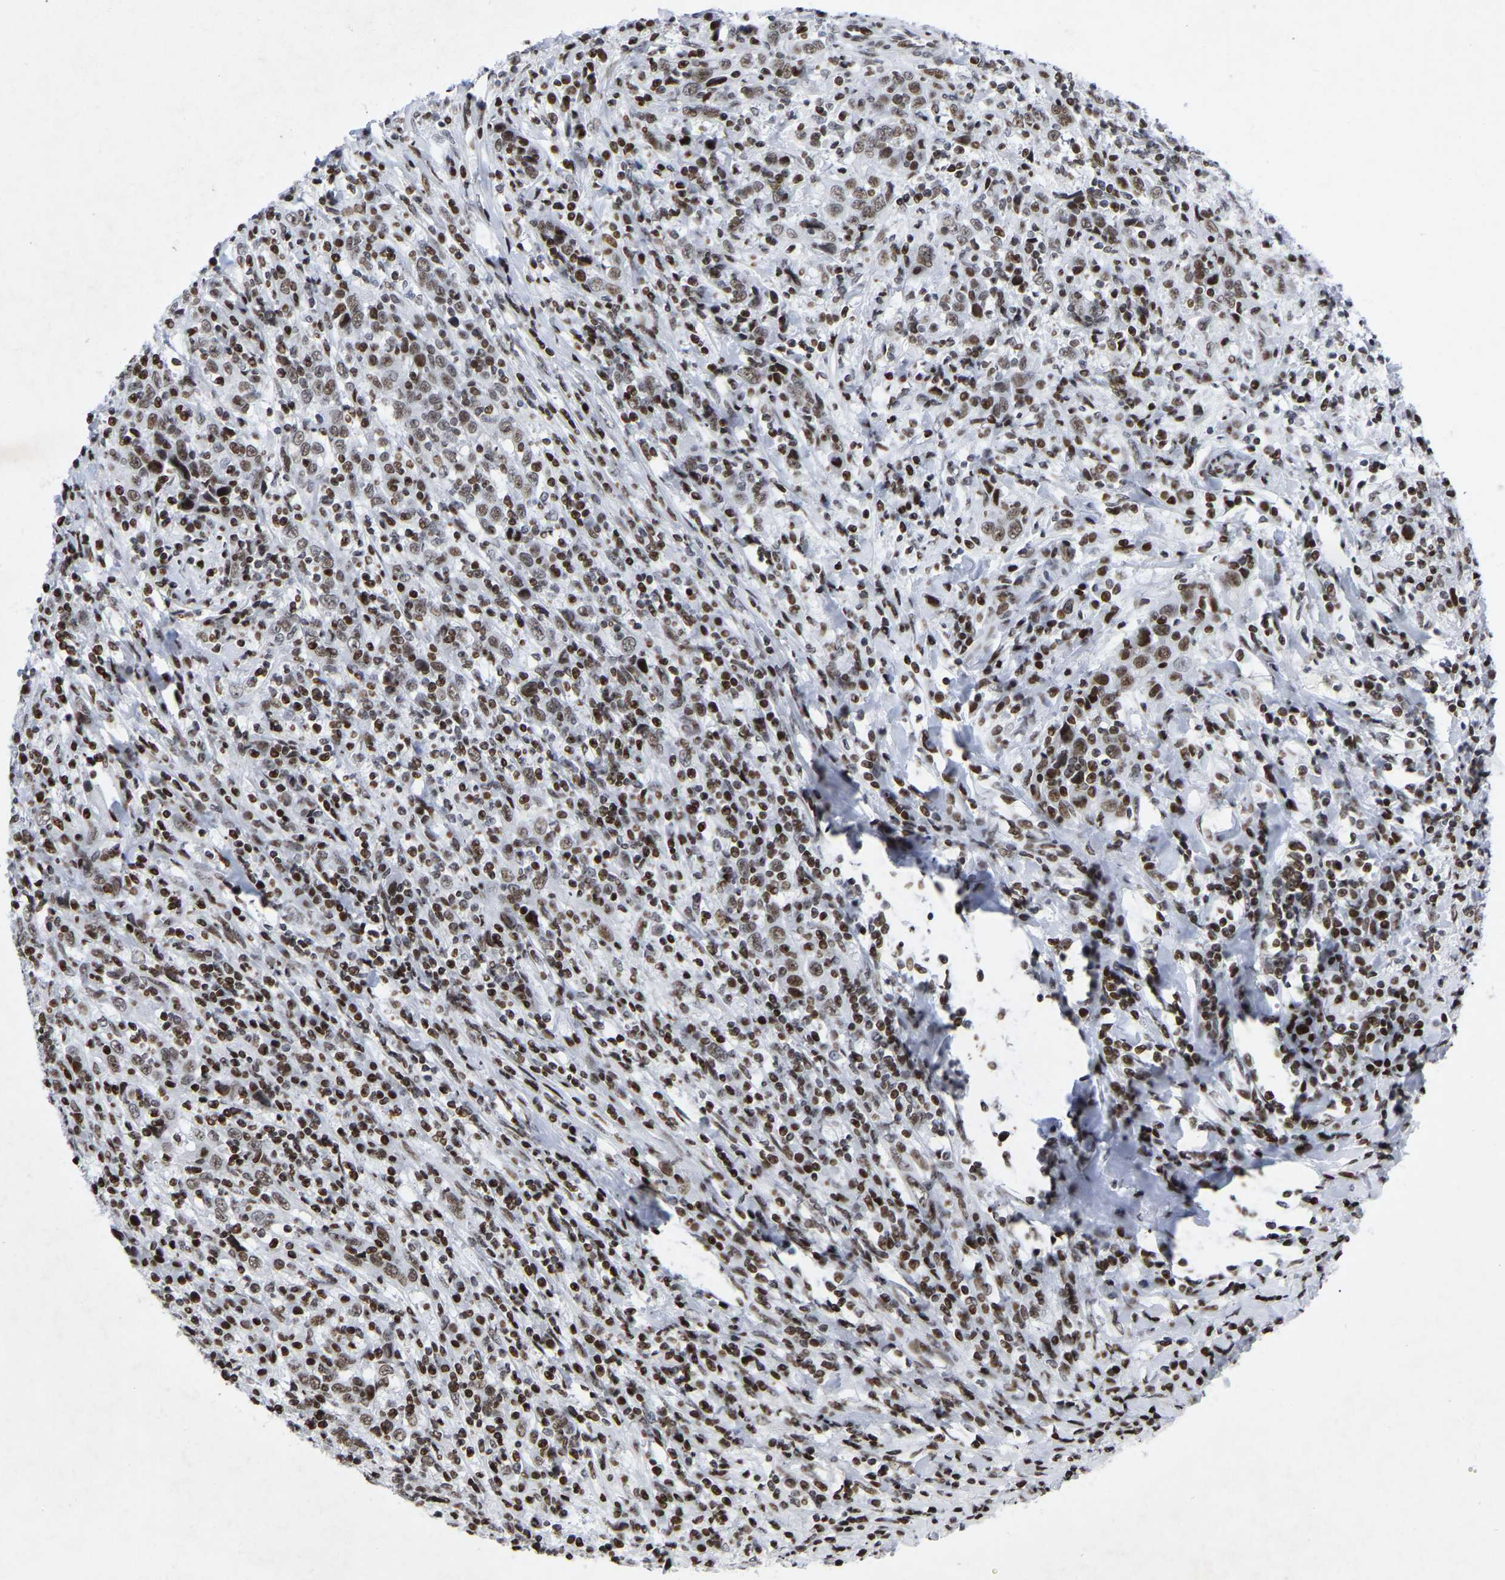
{"staining": {"intensity": "moderate", "quantity": "25%-75%", "location": "nuclear"}, "tissue": "cervical cancer", "cell_type": "Tumor cells", "image_type": "cancer", "snomed": [{"axis": "morphology", "description": "Squamous cell carcinoma, NOS"}, {"axis": "topography", "description": "Cervix"}], "caption": "High-power microscopy captured an immunohistochemistry histopathology image of cervical squamous cell carcinoma, revealing moderate nuclear positivity in approximately 25%-75% of tumor cells.", "gene": "PRCC", "patient": {"sex": "female", "age": 46}}